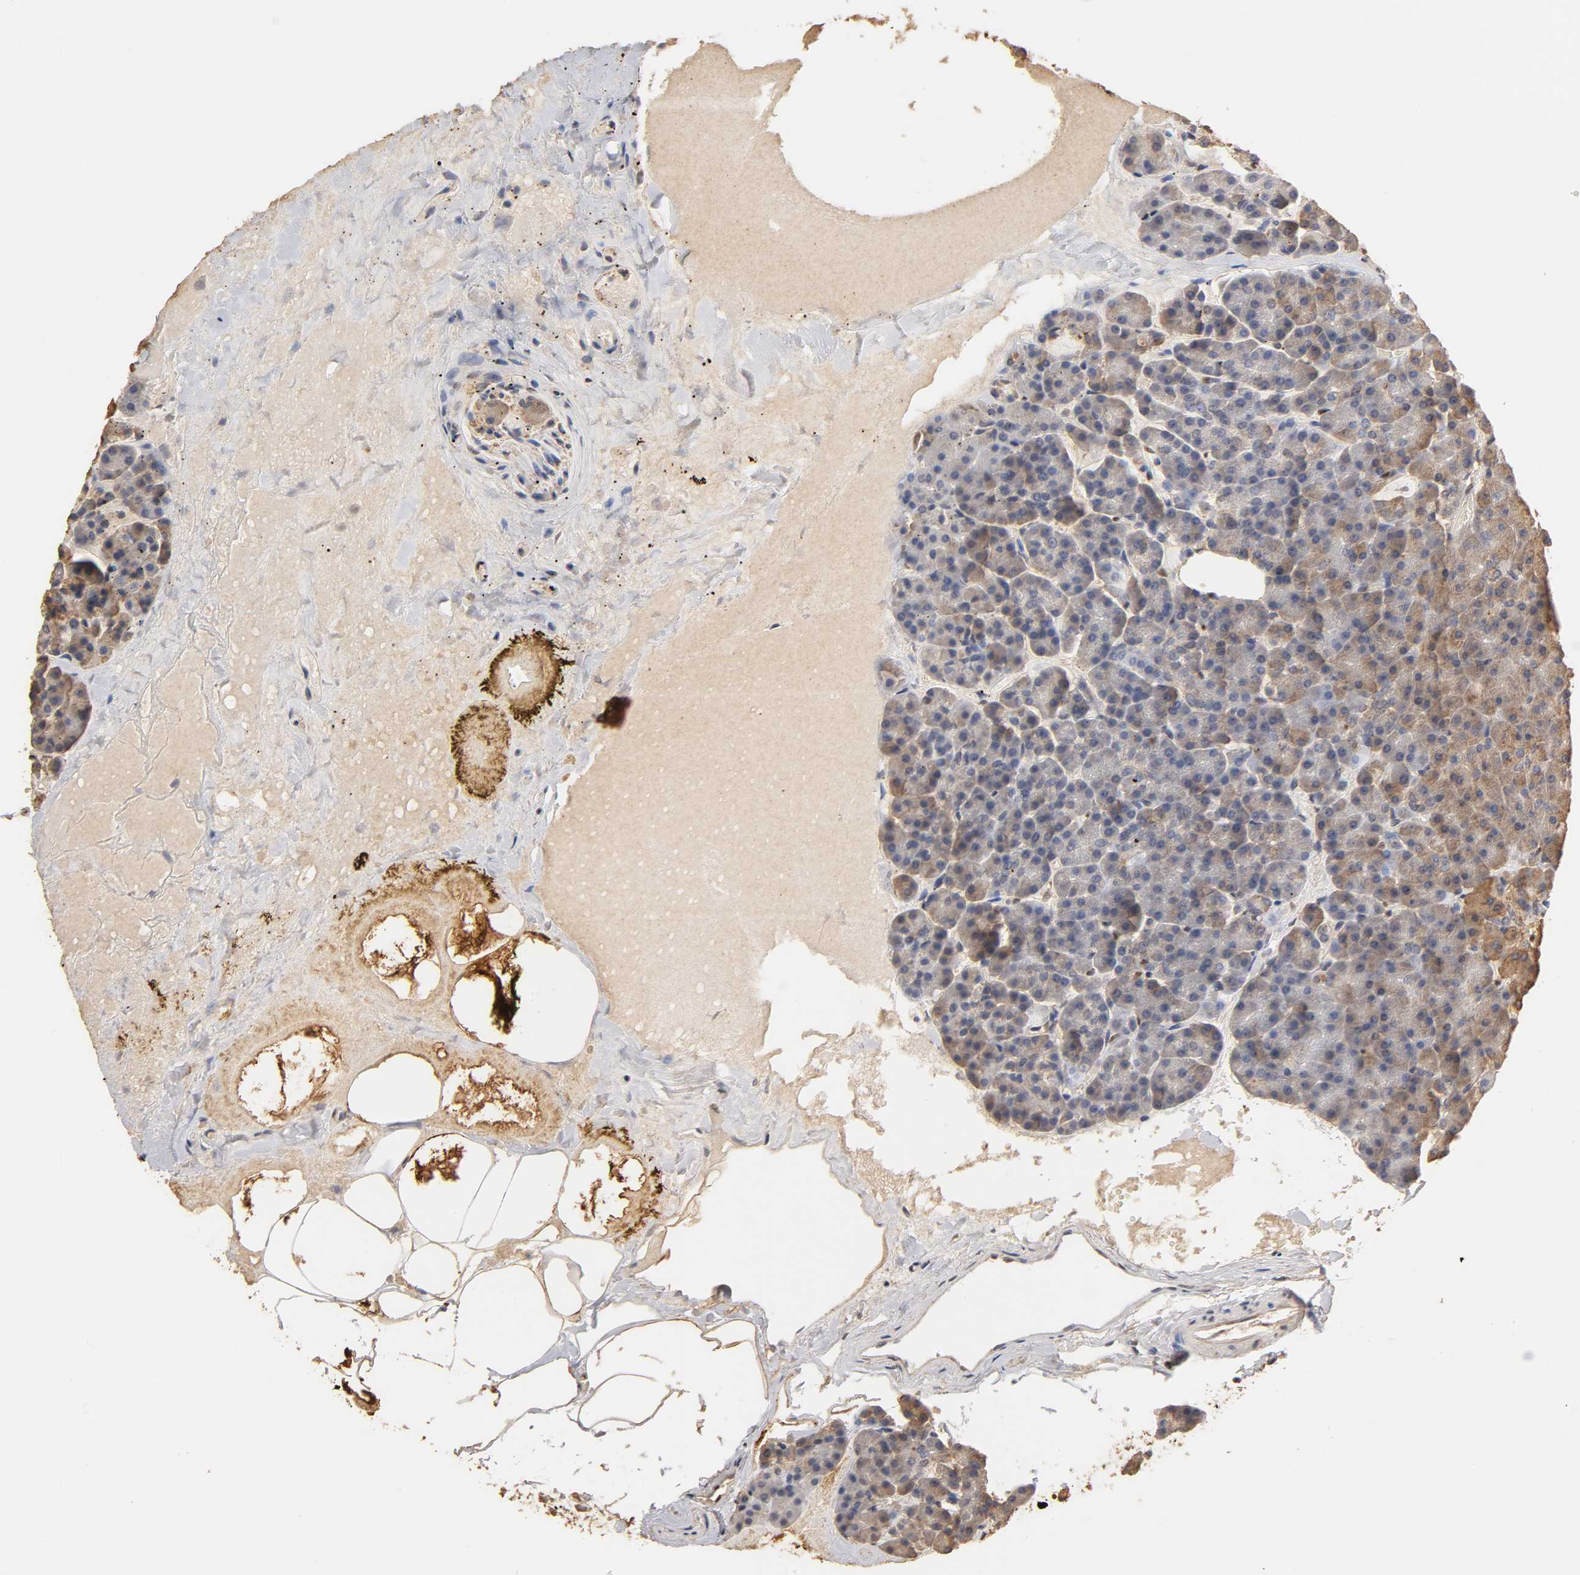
{"staining": {"intensity": "moderate", "quantity": "25%-75%", "location": "cytoplasmic/membranous"}, "tissue": "pancreas", "cell_type": "Exocrine glandular cells", "image_type": "normal", "snomed": [{"axis": "morphology", "description": "Normal tissue, NOS"}, {"axis": "topography", "description": "Pancreas"}], "caption": "A brown stain shows moderate cytoplasmic/membranous expression of a protein in exocrine glandular cells of normal pancreas.", "gene": "PKN1", "patient": {"sex": "female", "age": 35}}